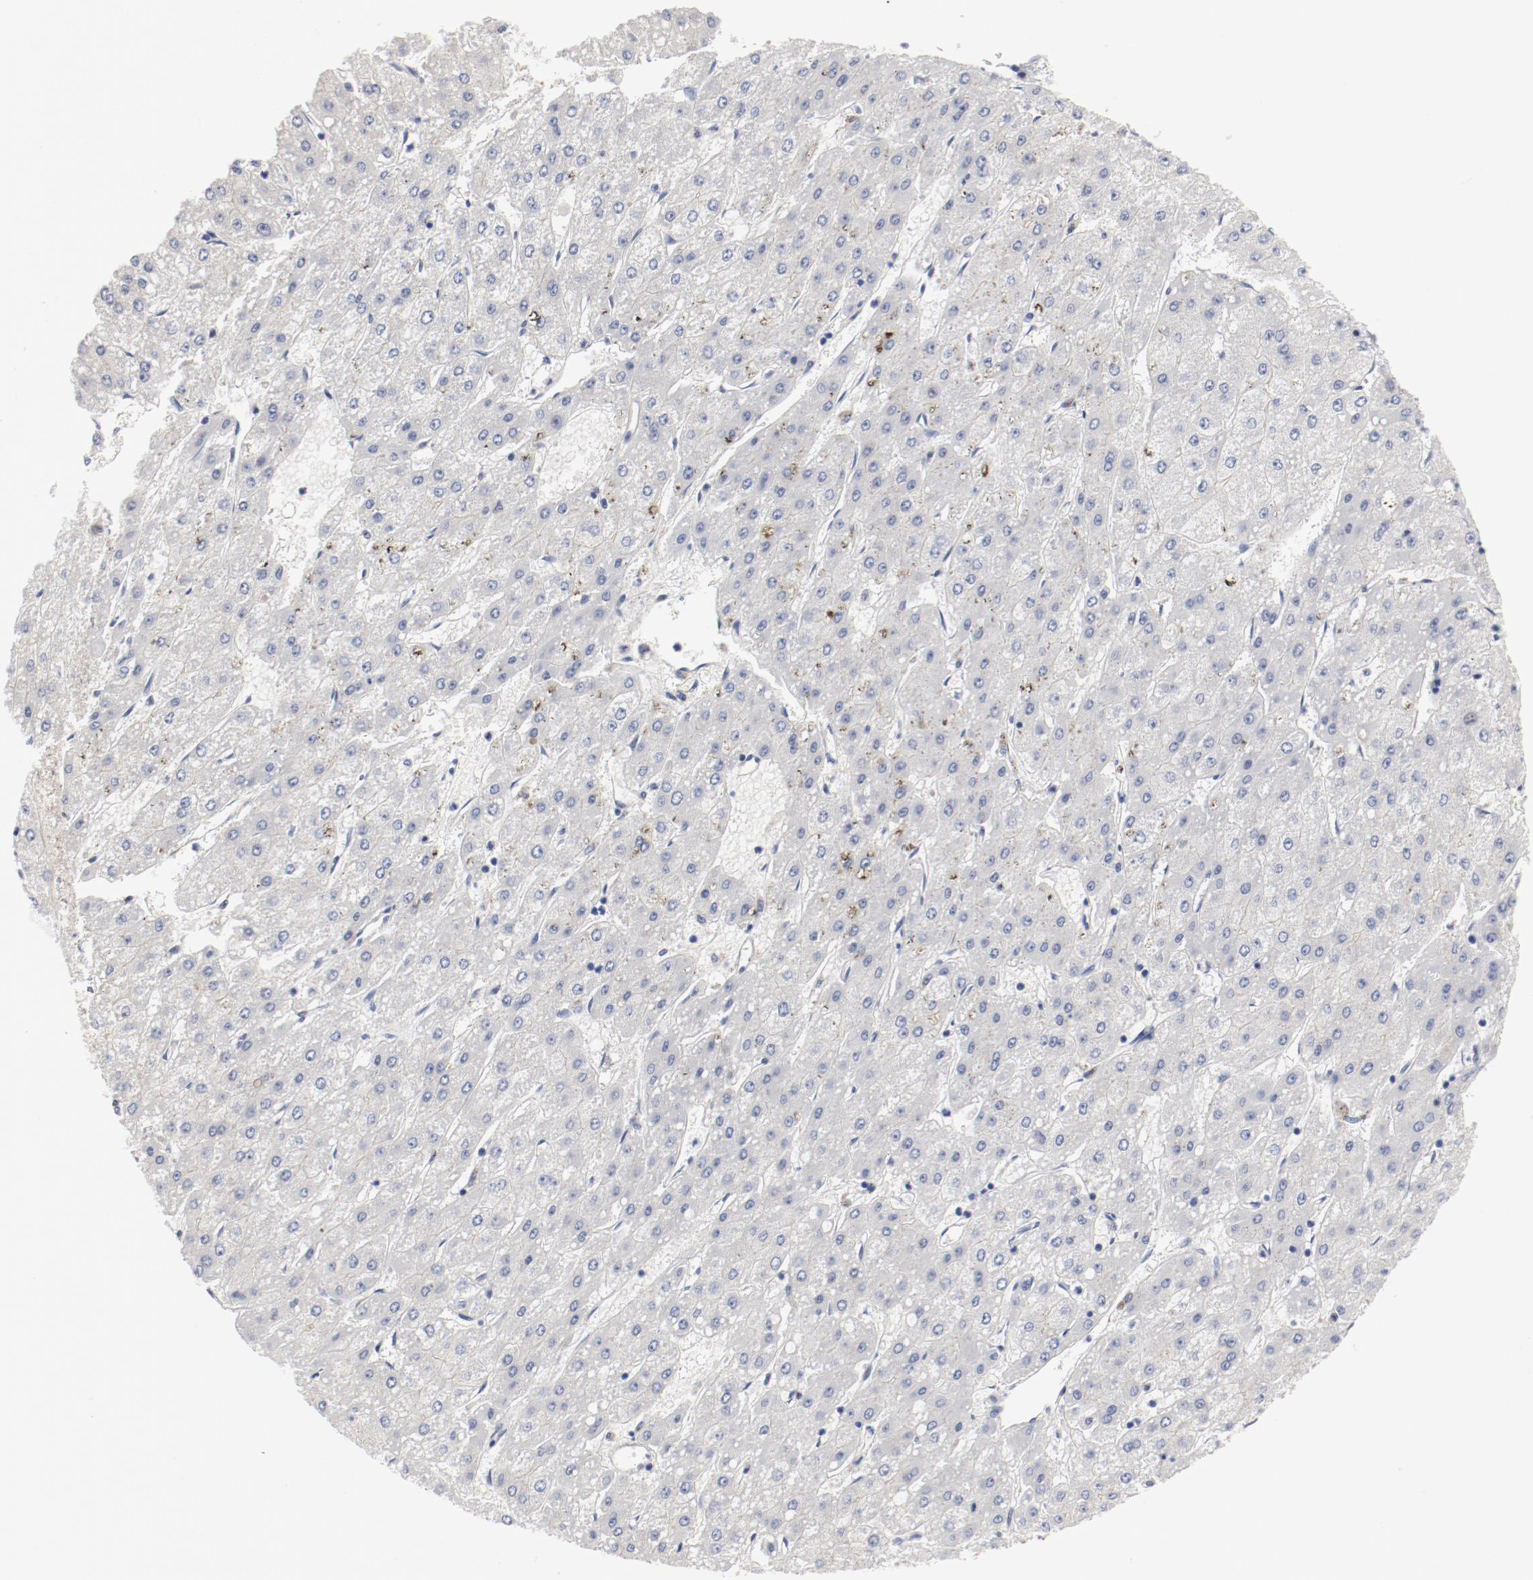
{"staining": {"intensity": "negative", "quantity": "none", "location": "none"}, "tissue": "liver cancer", "cell_type": "Tumor cells", "image_type": "cancer", "snomed": [{"axis": "morphology", "description": "Carcinoma, Hepatocellular, NOS"}, {"axis": "topography", "description": "Liver"}], "caption": "High magnification brightfield microscopy of liver hepatocellular carcinoma stained with DAB (3,3'-diaminobenzidine) (brown) and counterstained with hematoxylin (blue): tumor cells show no significant positivity.", "gene": "GPR143", "patient": {"sex": "female", "age": 52}}